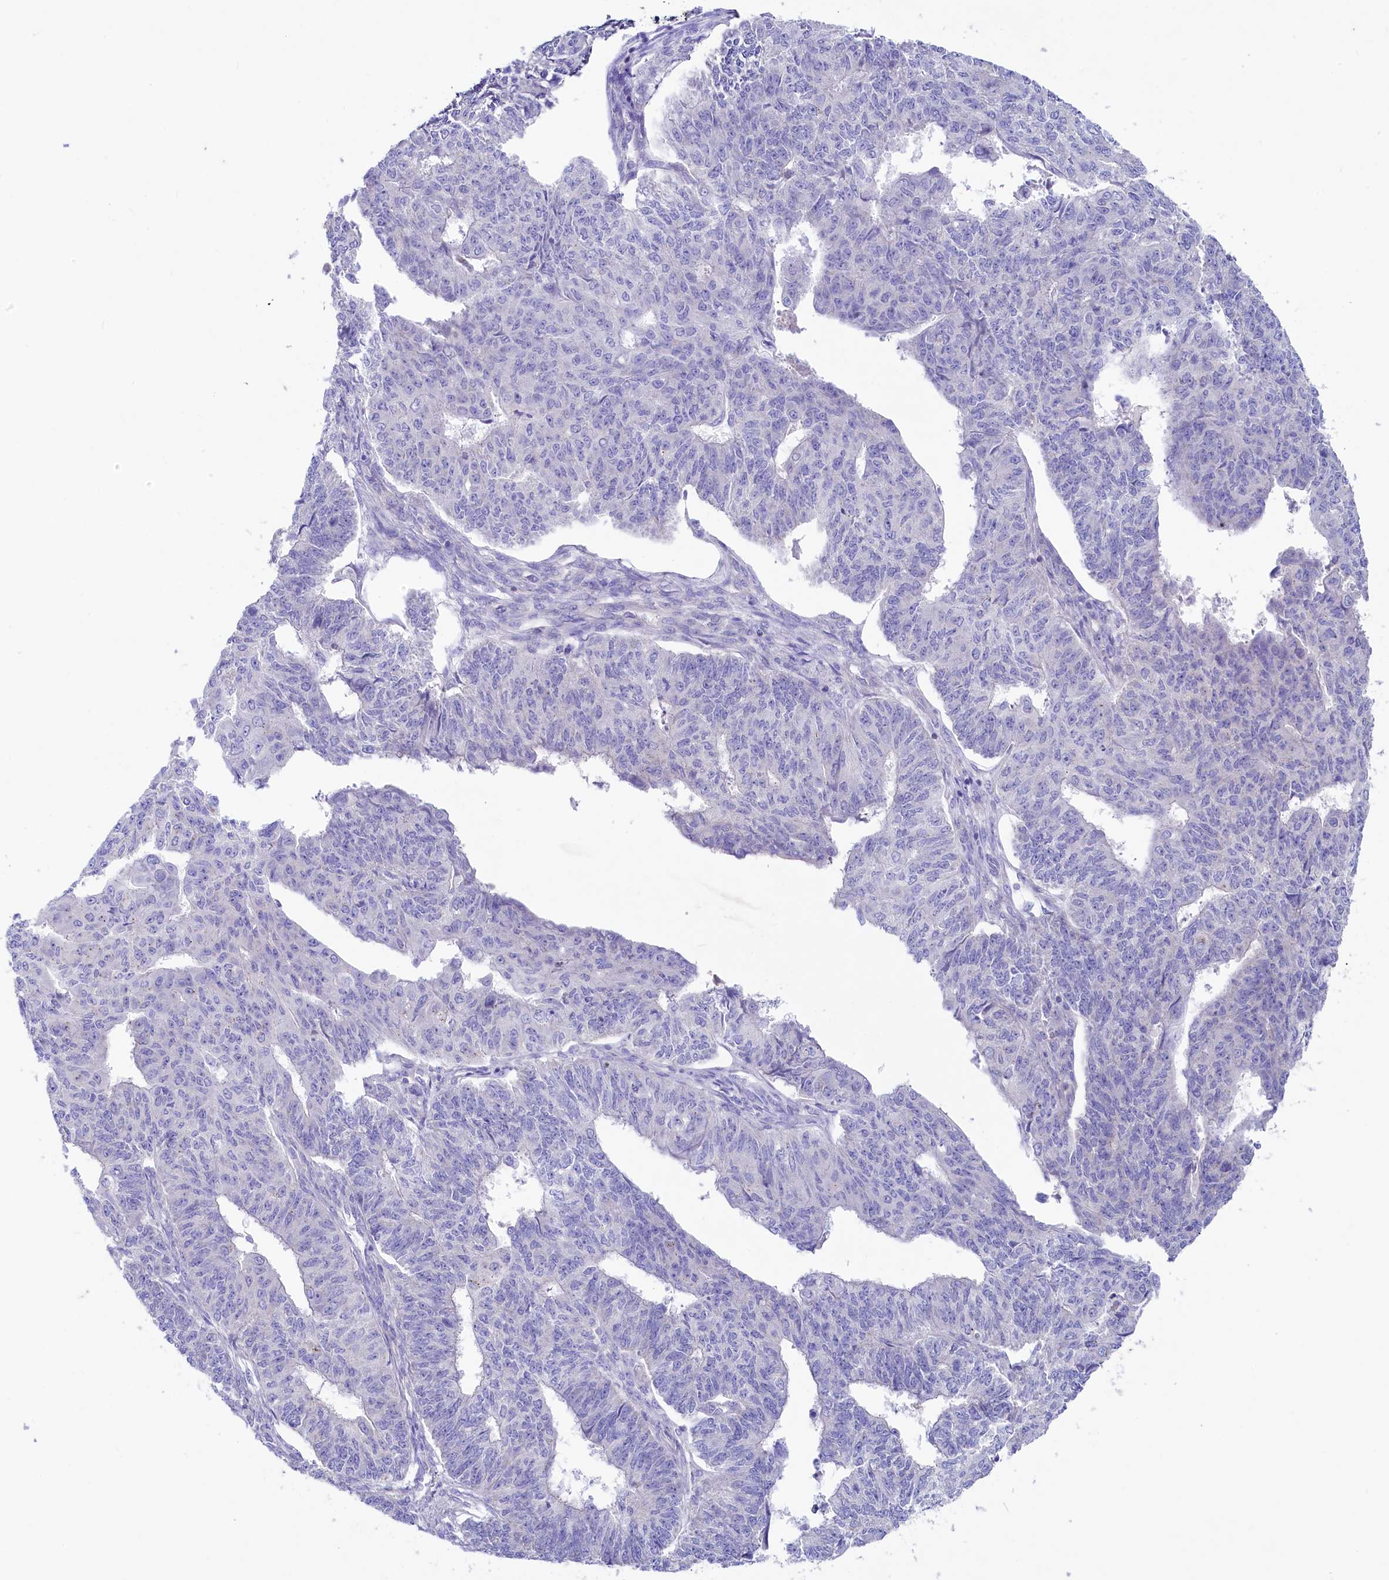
{"staining": {"intensity": "negative", "quantity": "none", "location": "none"}, "tissue": "endometrial cancer", "cell_type": "Tumor cells", "image_type": "cancer", "snomed": [{"axis": "morphology", "description": "Adenocarcinoma, NOS"}, {"axis": "topography", "description": "Endometrium"}], "caption": "Immunohistochemistry (IHC) image of human endometrial cancer stained for a protein (brown), which demonstrates no staining in tumor cells.", "gene": "VPS26B", "patient": {"sex": "female", "age": 32}}